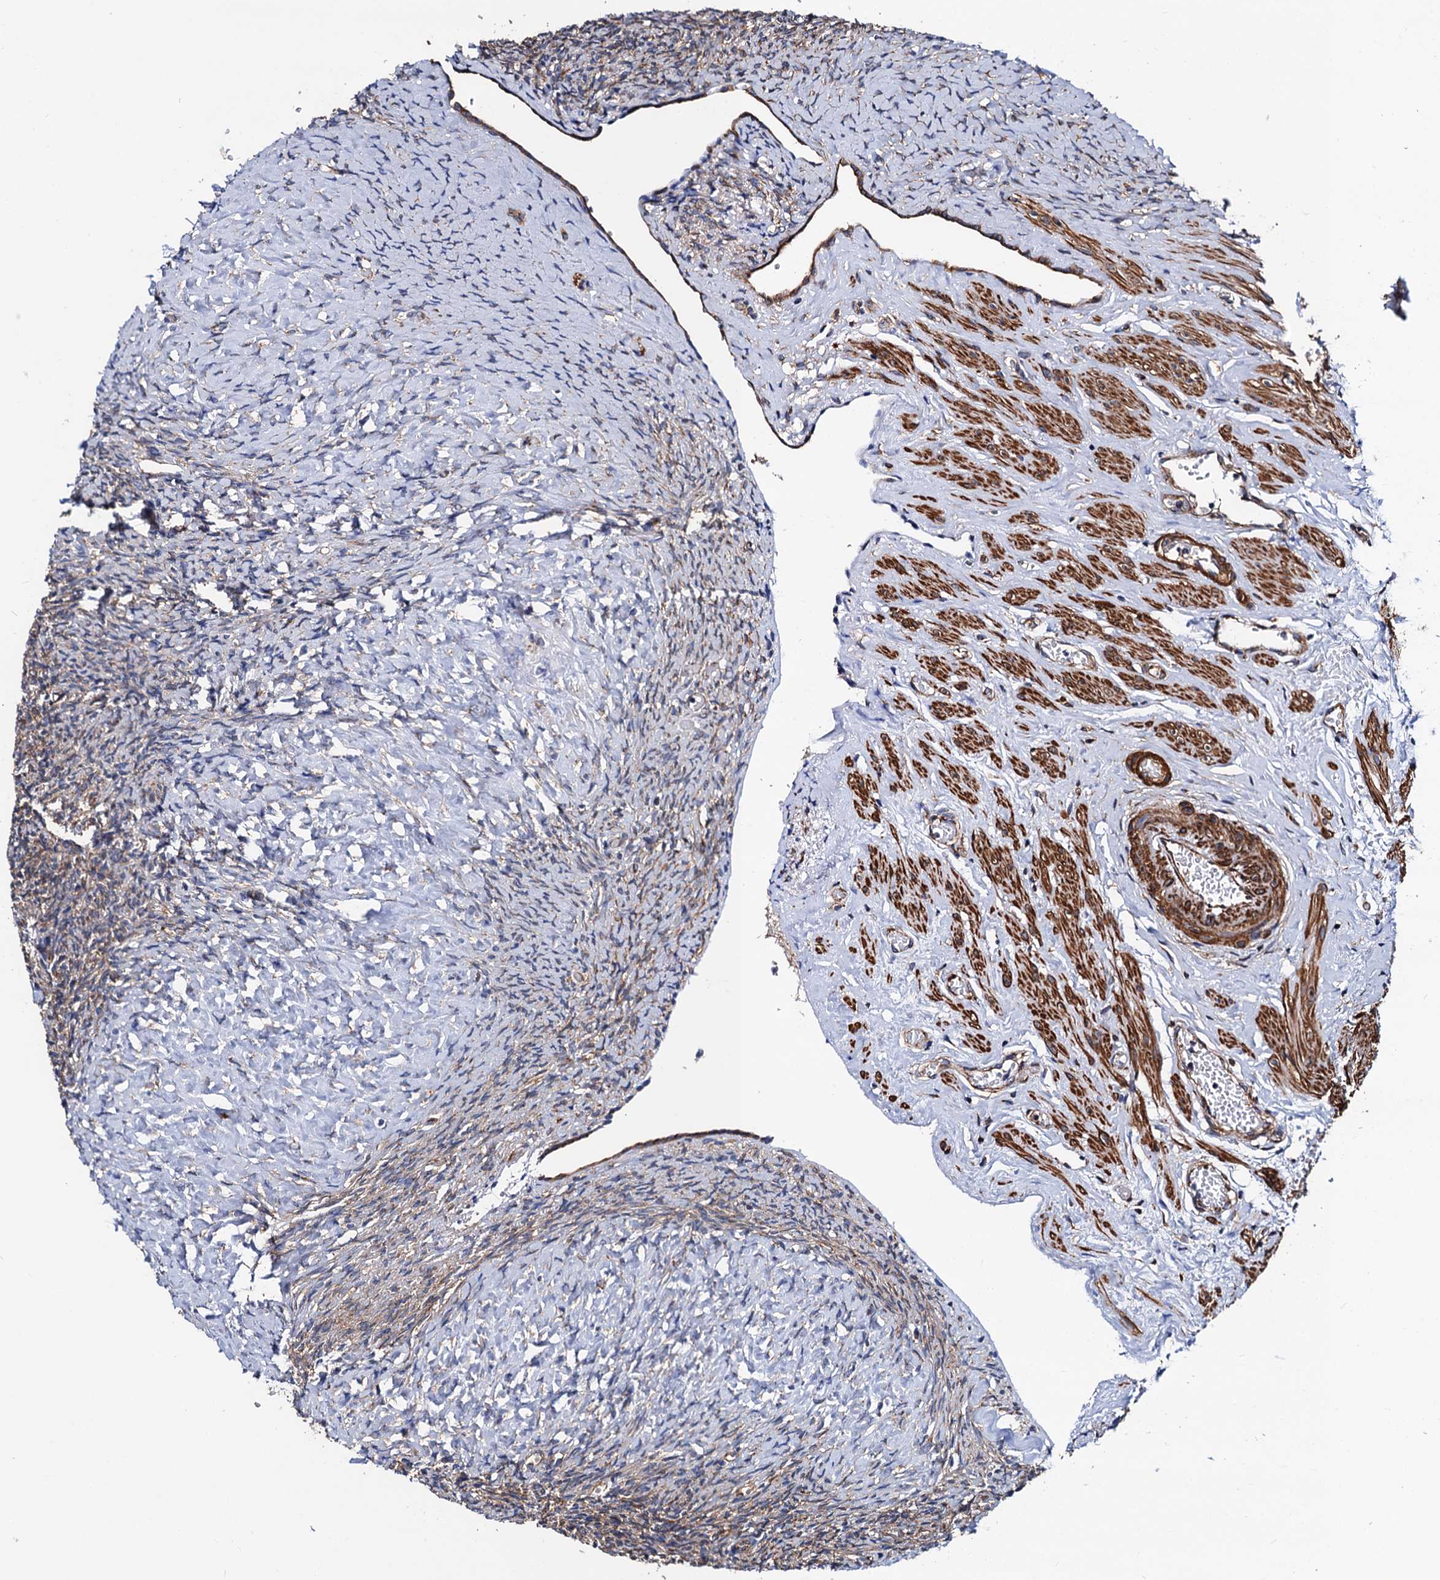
{"staining": {"intensity": "weak", "quantity": "<25%", "location": "cytoplasmic/membranous"}, "tissue": "ovary", "cell_type": "Ovarian stroma cells", "image_type": "normal", "snomed": [{"axis": "morphology", "description": "Normal tissue, NOS"}, {"axis": "topography", "description": "Ovary"}], "caption": "Immunohistochemistry photomicrograph of normal human ovary stained for a protein (brown), which displays no positivity in ovarian stroma cells.", "gene": "ZDHHC18", "patient": {"sex": "female", "age": 41}}